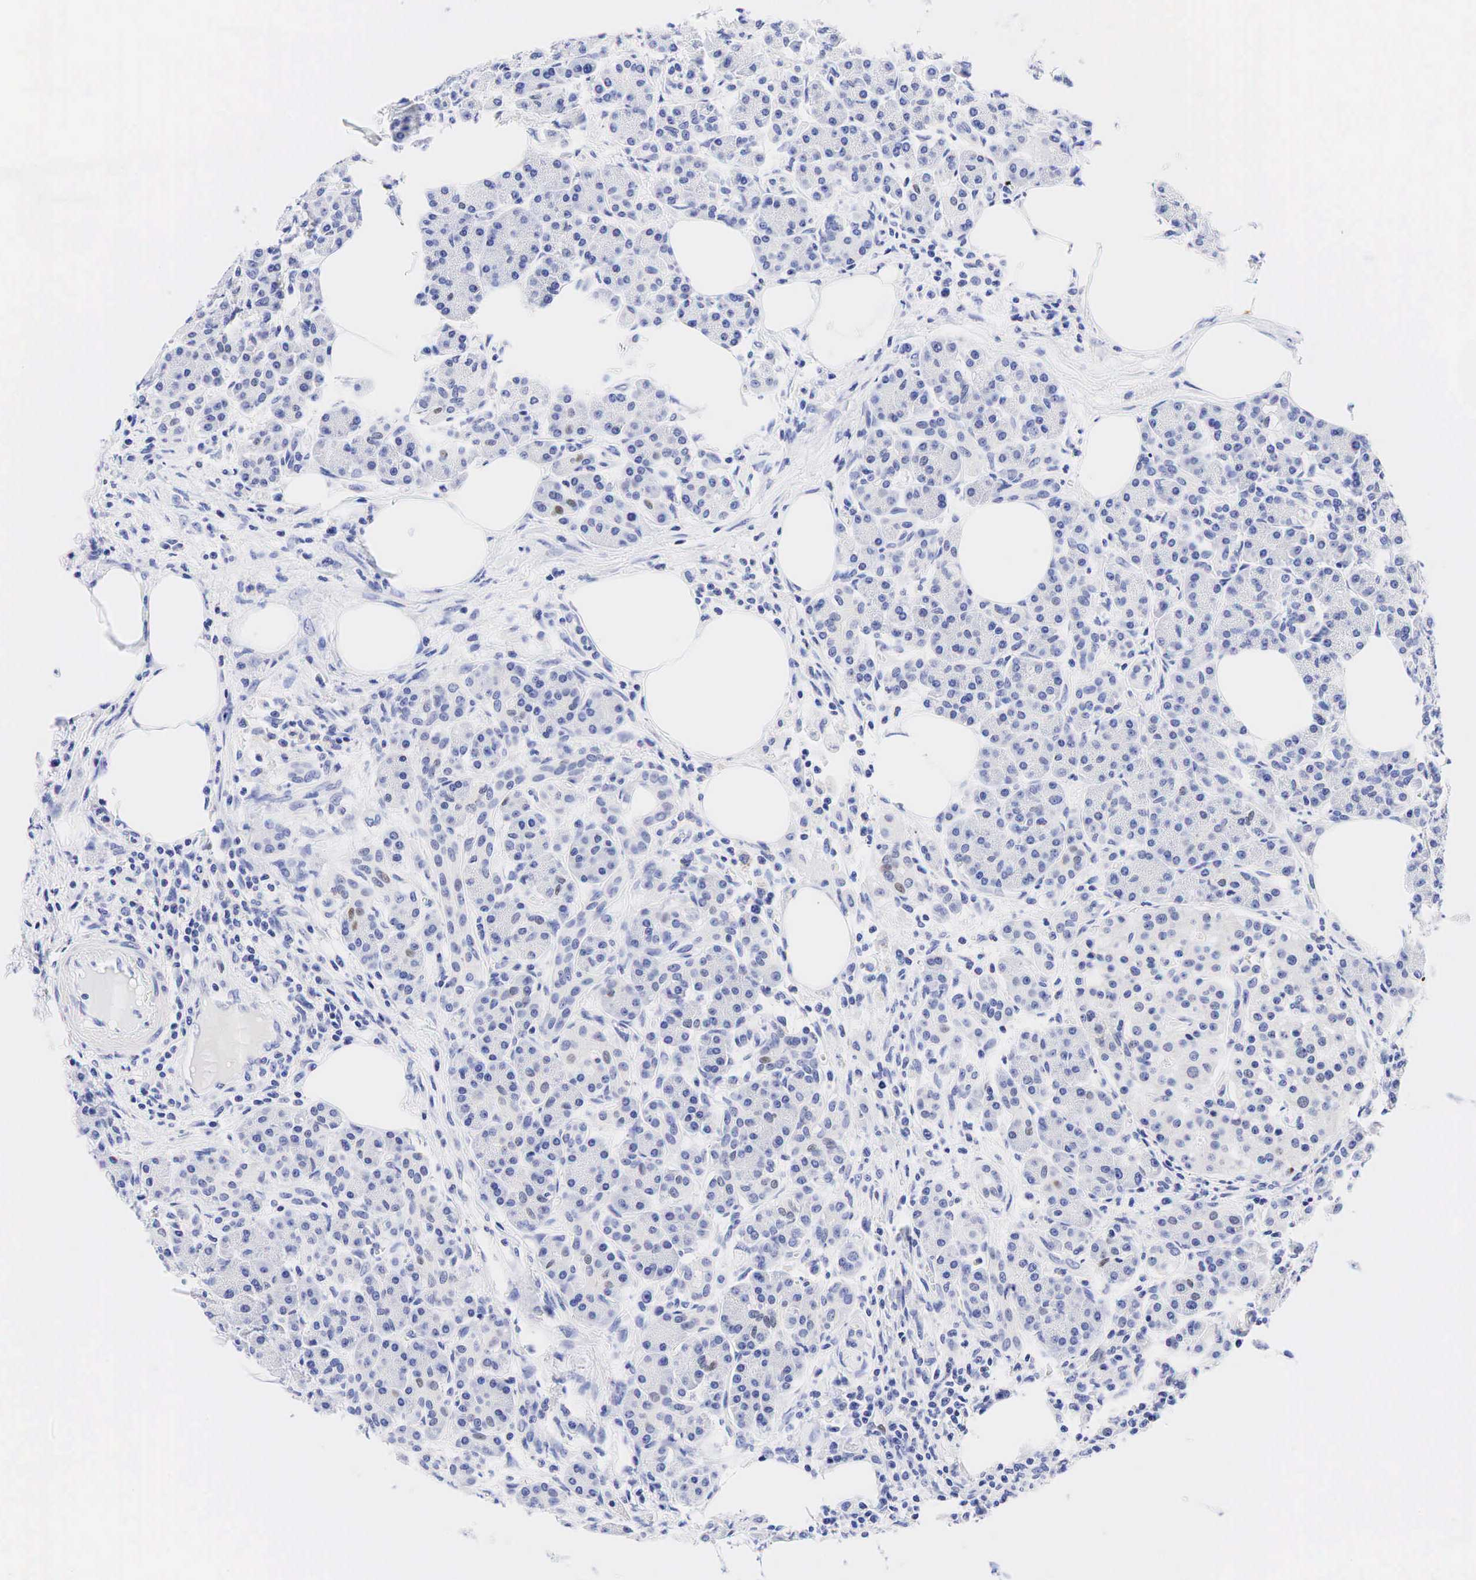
{"staining": {"intensity": "negative", "quantity": "none", "location": "none"}, "tissue": "pancreas", "cell_type": "Exocrine glandular cells", "image_type": "normal", "snomed": [{"axis": "morphology", "description": "Normal tissue, NOS"}, {"axis": "topography", "description": "Pancreas"}], "caption": "There is no significant staining in exocrine glandular cells of pancreas. (DAB (3,3'-diaminobenzidine) IHC, high magnification).", "gene": "CCND1", "patient": {"sex": "female", "age": 73}}